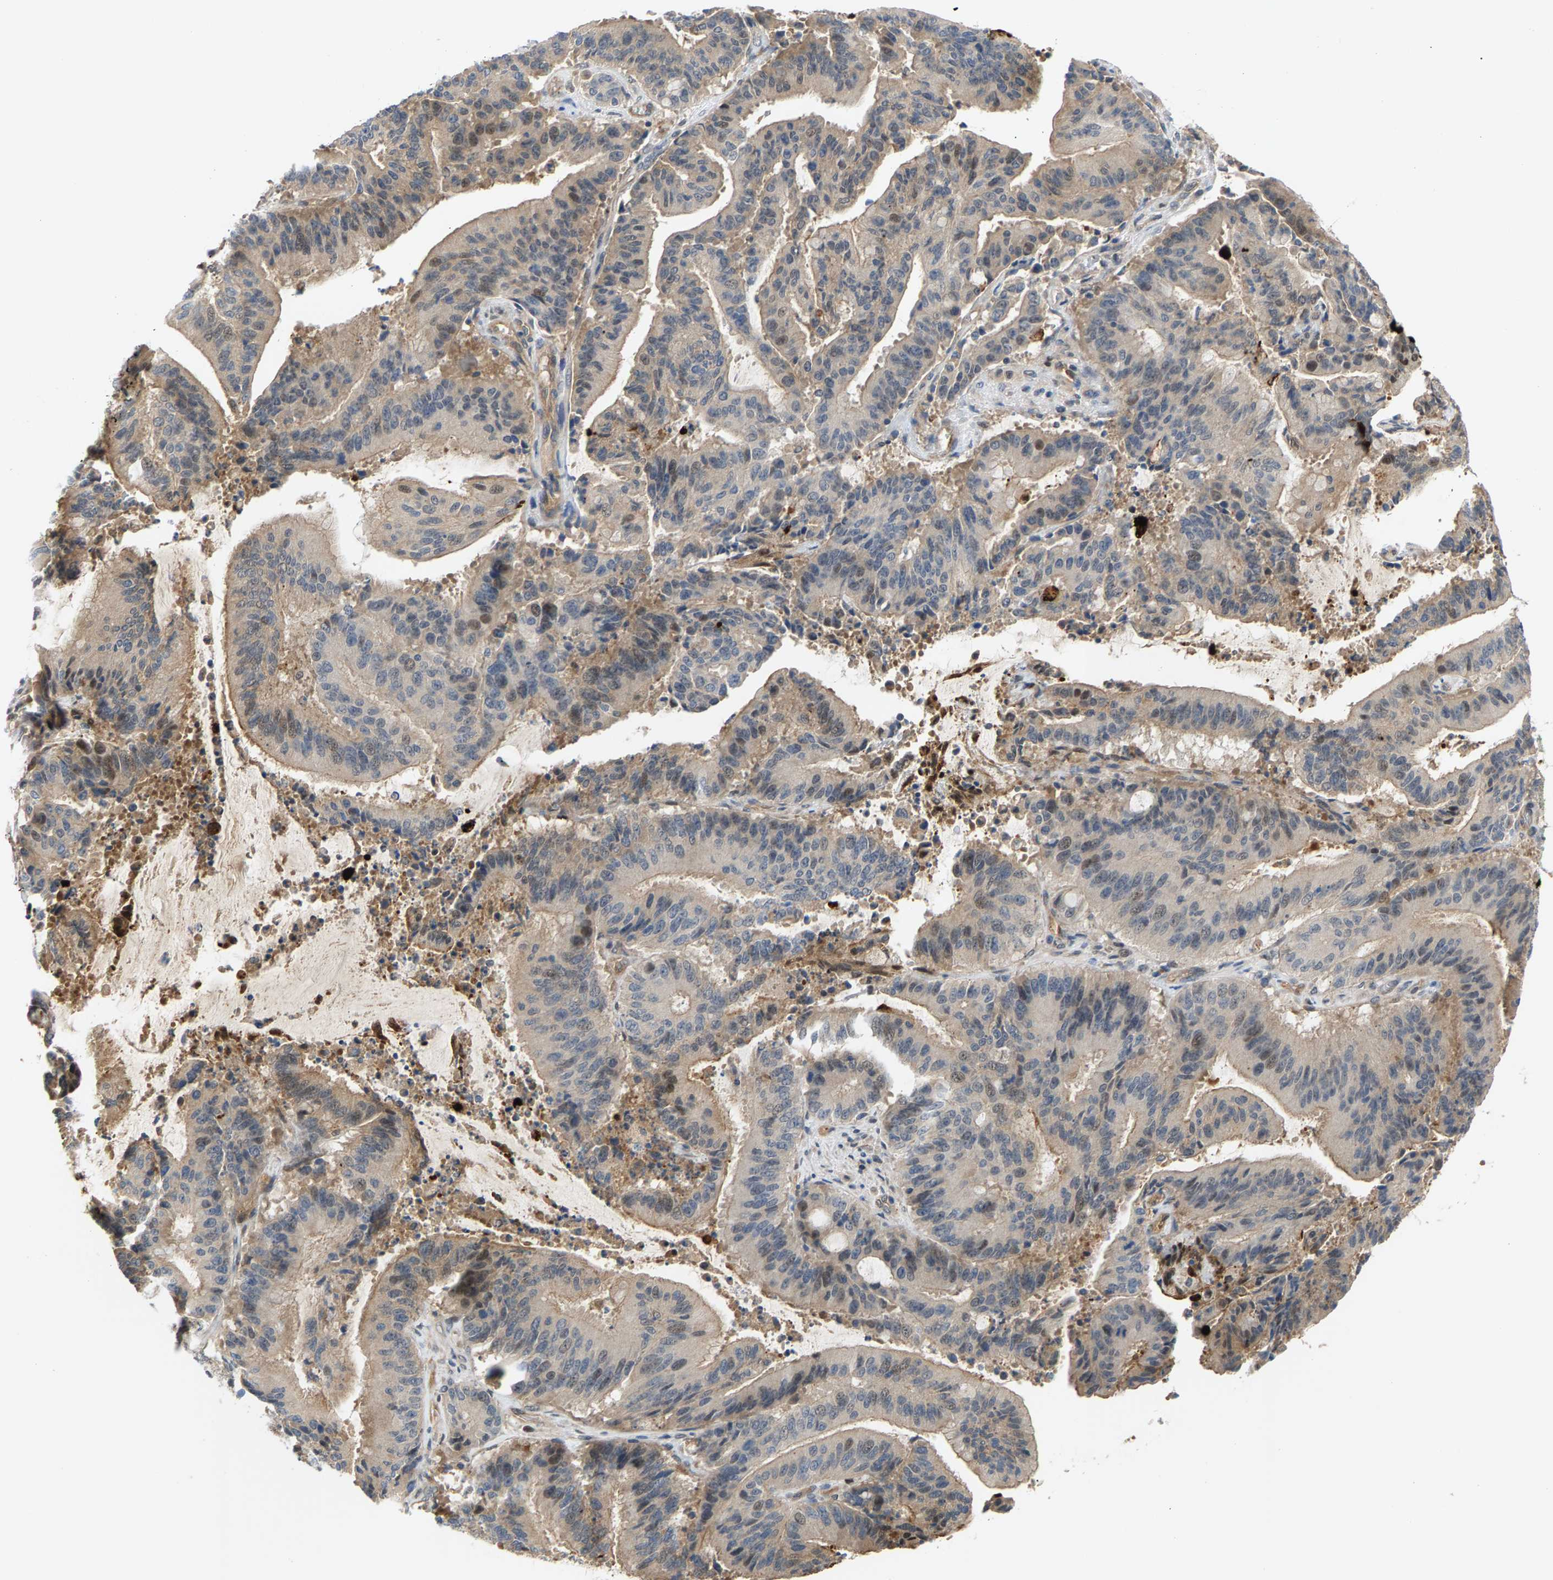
{"staining": {"intensity": "weak", "quantity": "25%-75%", "location": "cytoplasmic/membranous,nuclear"}, "tissue": "liver cancer", "cell_type": "Tumor cells", "image_type": "cancer", "snomed": [{"axis": "morphology", "description": "Normal tissue, NOS"}, {"axis": "morphology", "description": "Cholangiocarcinoma"}, {"axis": "topography", "description": "Liver"}, {"axis": "topography", "description": "Peripheral nerve tissue"}], "caption": "Immunohistochemistry (IHC) staining of liver cancer, which displays low levels of weak cytoplasmic/membranous and nuclear positivity in about 25%-75% of tumor cells indicating weak cytoplasmic/membranous and nuclear protein positivity. The staining was performed using DAB (3,3'-diaminobenzidine) (brown) for protein detection and nuclei were counterstained in hematoxylin (blue).", "gene": "KRTAP27-1", "patient": {"sex": "female", "age": 73}}